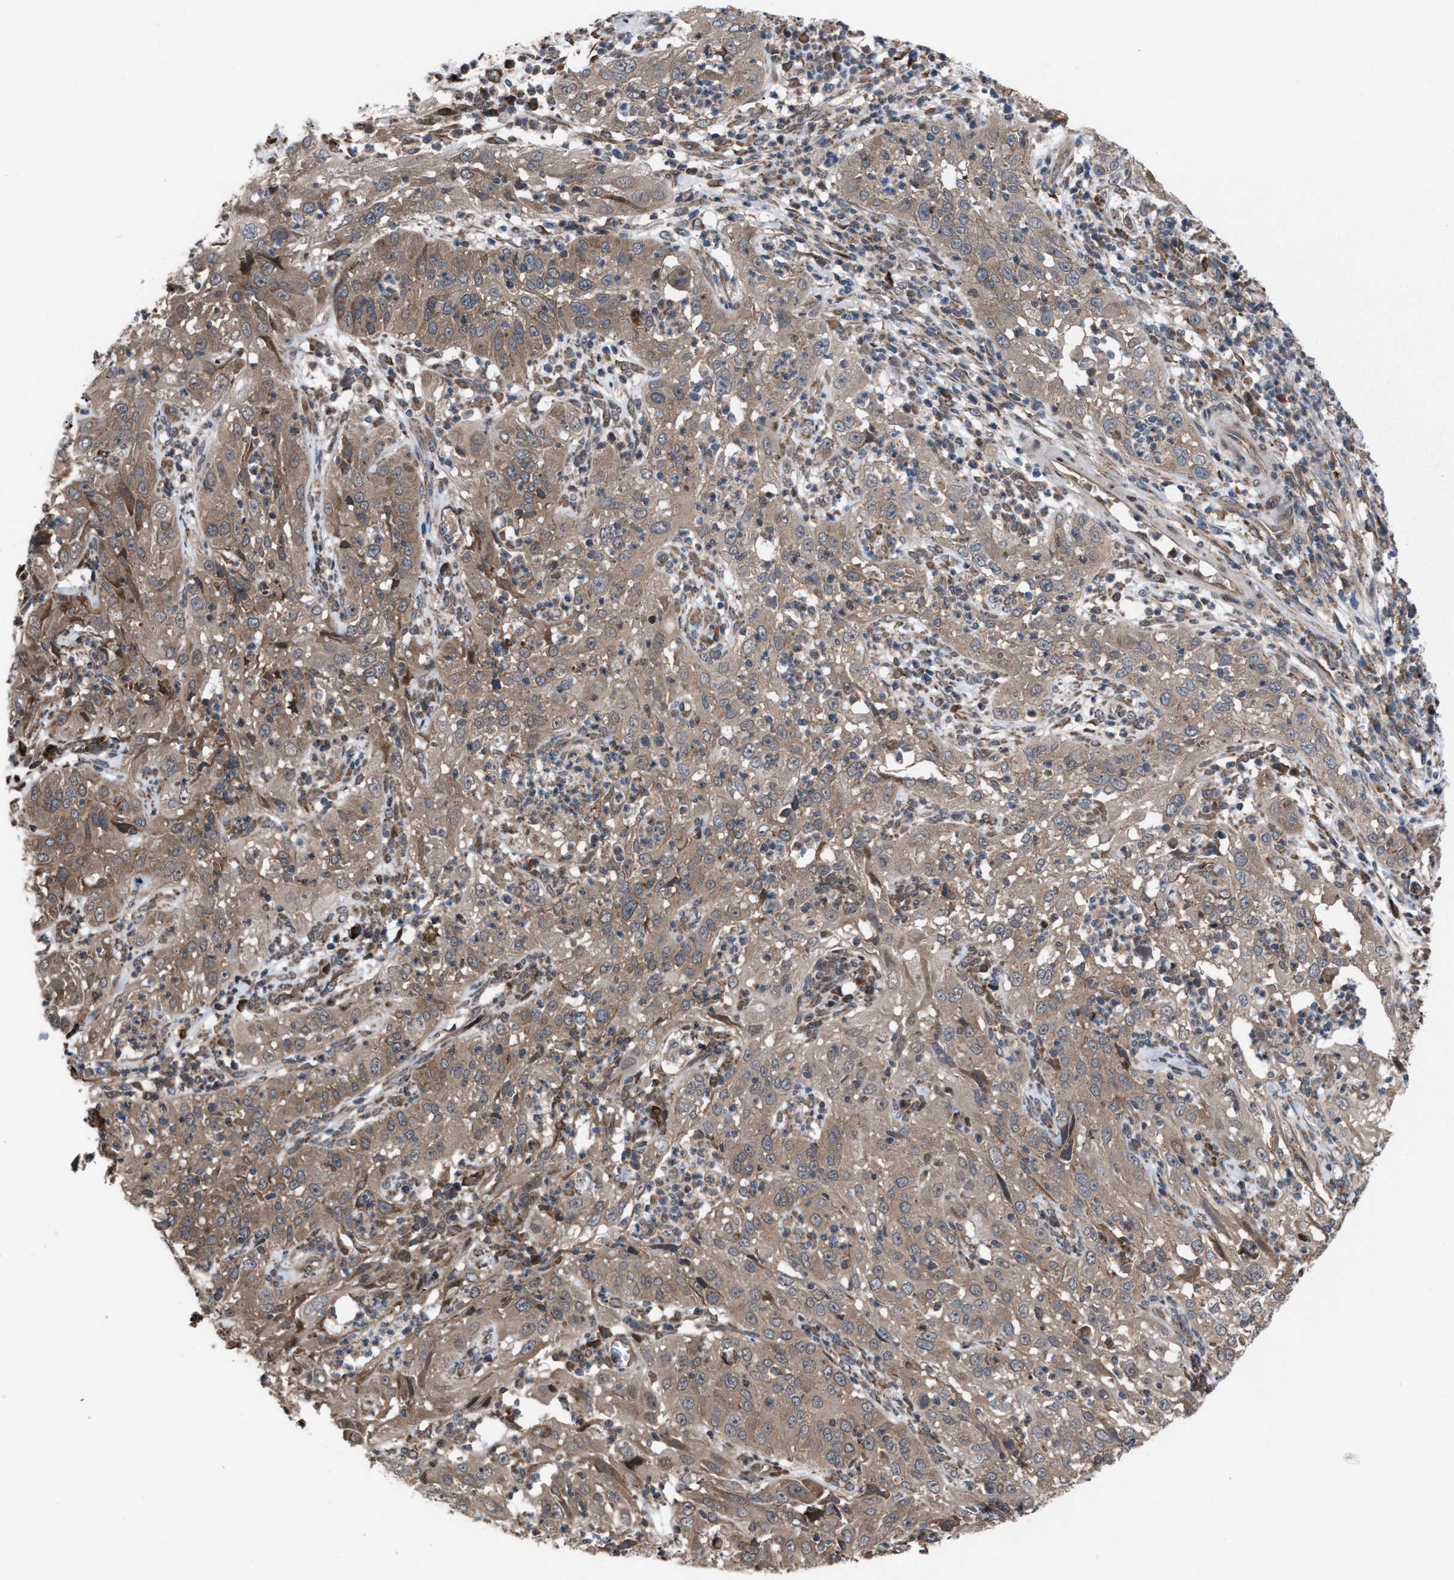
{"staining": {"intensity": "weak", "quantity": ">75%", "location": "cytoplasmic/membranous"}, "tissue": "cervical cancer", "cell_type": "Tumor cells", "image_type": "cancer", "snomed": [{"axis": "morphology", "description": "Squamous cell carcinoma, NOS"}, {"axis": "topography", "description": "Cervix"}], "caption": "Immunohistochemical staining of human cervical cancer demonstrates weak cytoplasmic/membranous protein positivity in approximately >75% of tumor cells.", "gene": "TP53BP2", "patient": {"sex": "female", "age": 32}}